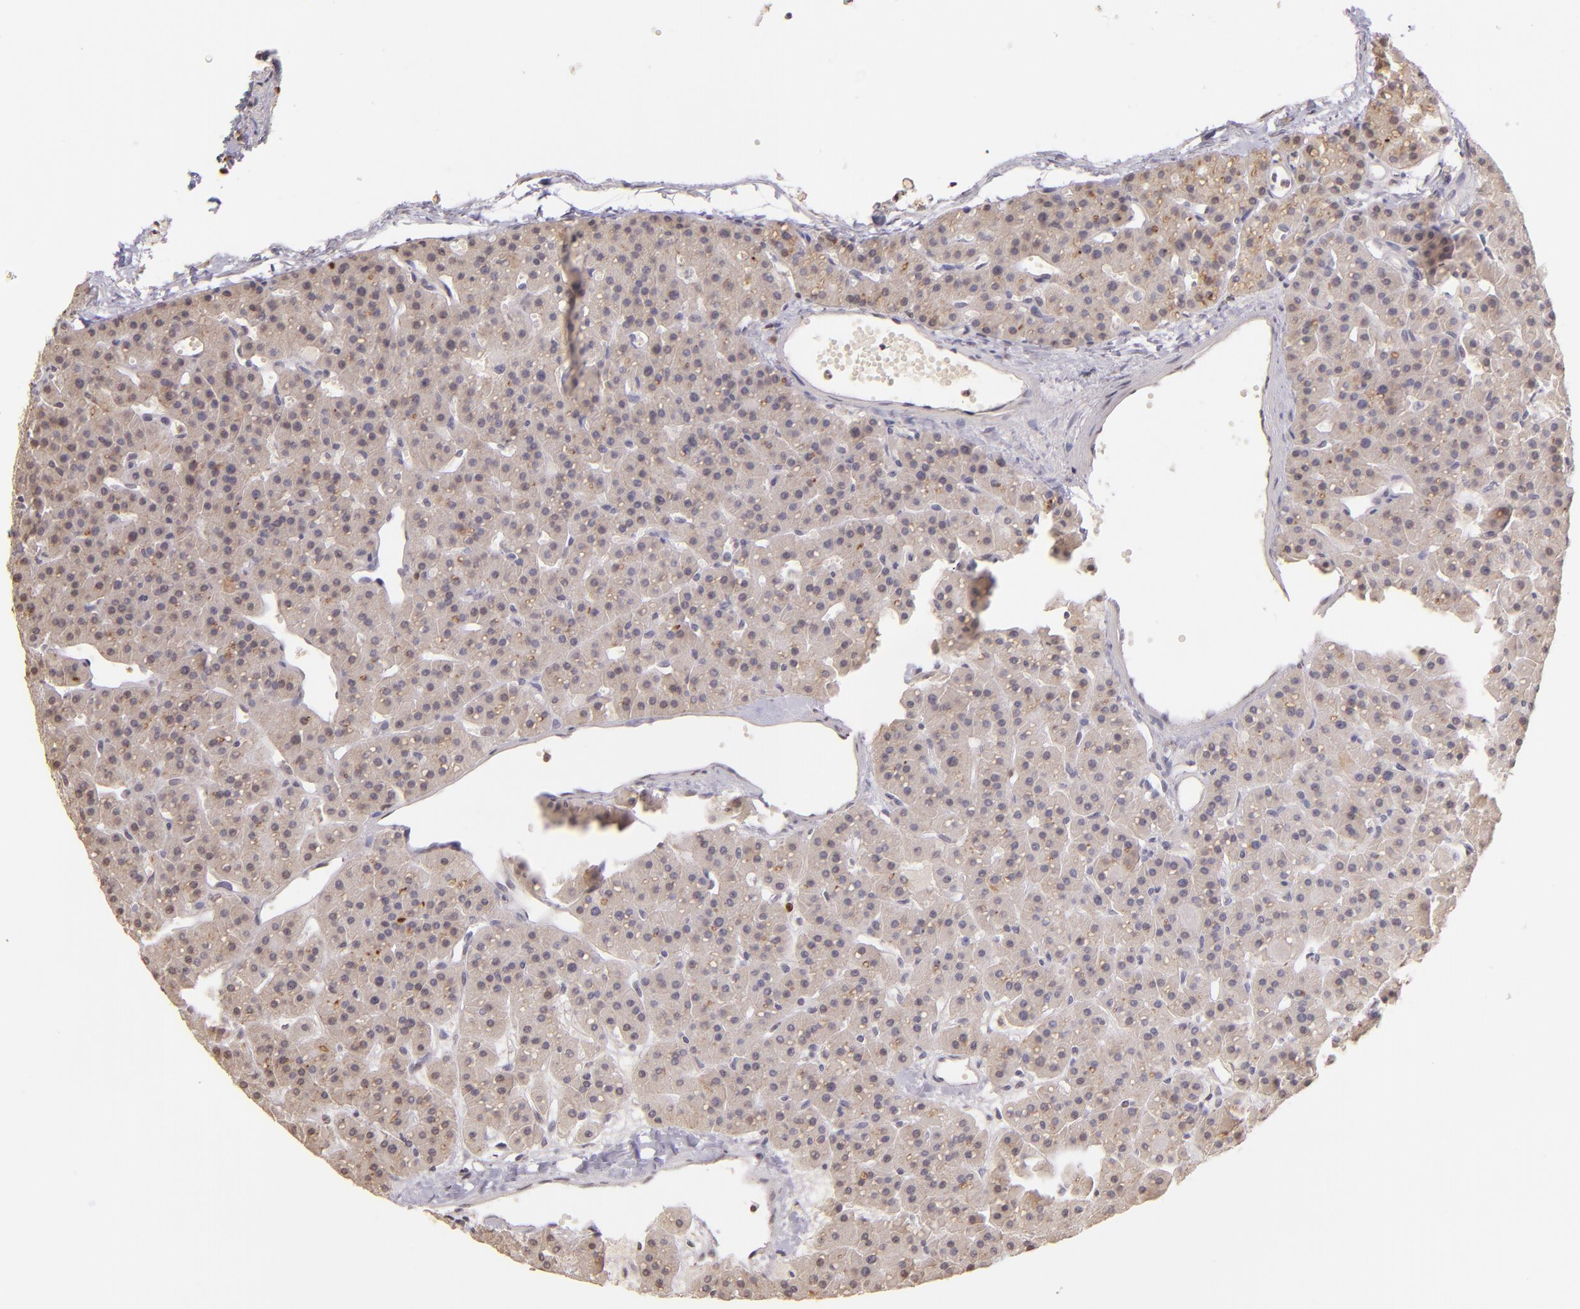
{"staining": {"intensity": "weak", "quantity": "25%-75%", "location": "cytoplasmic/membranous"}, "tissue": "parathyroid gland", "cell_type": "Glandular cells", "image_type": "normal", "snomed": [{"axis": "morphology", "description": "Normal tissue, NOS"}, {"axis": "topography", "description": "Parathyroid gland"}], "caption": "Immunohistochemistry (IHC) of benign parathyroid gland shows low levels of weak cytoplasmic/membranous staining in approximately 25%-75% of glandular cells.", "gene": "ZAP70", "patient": {"sex": "female", "age": 76}}